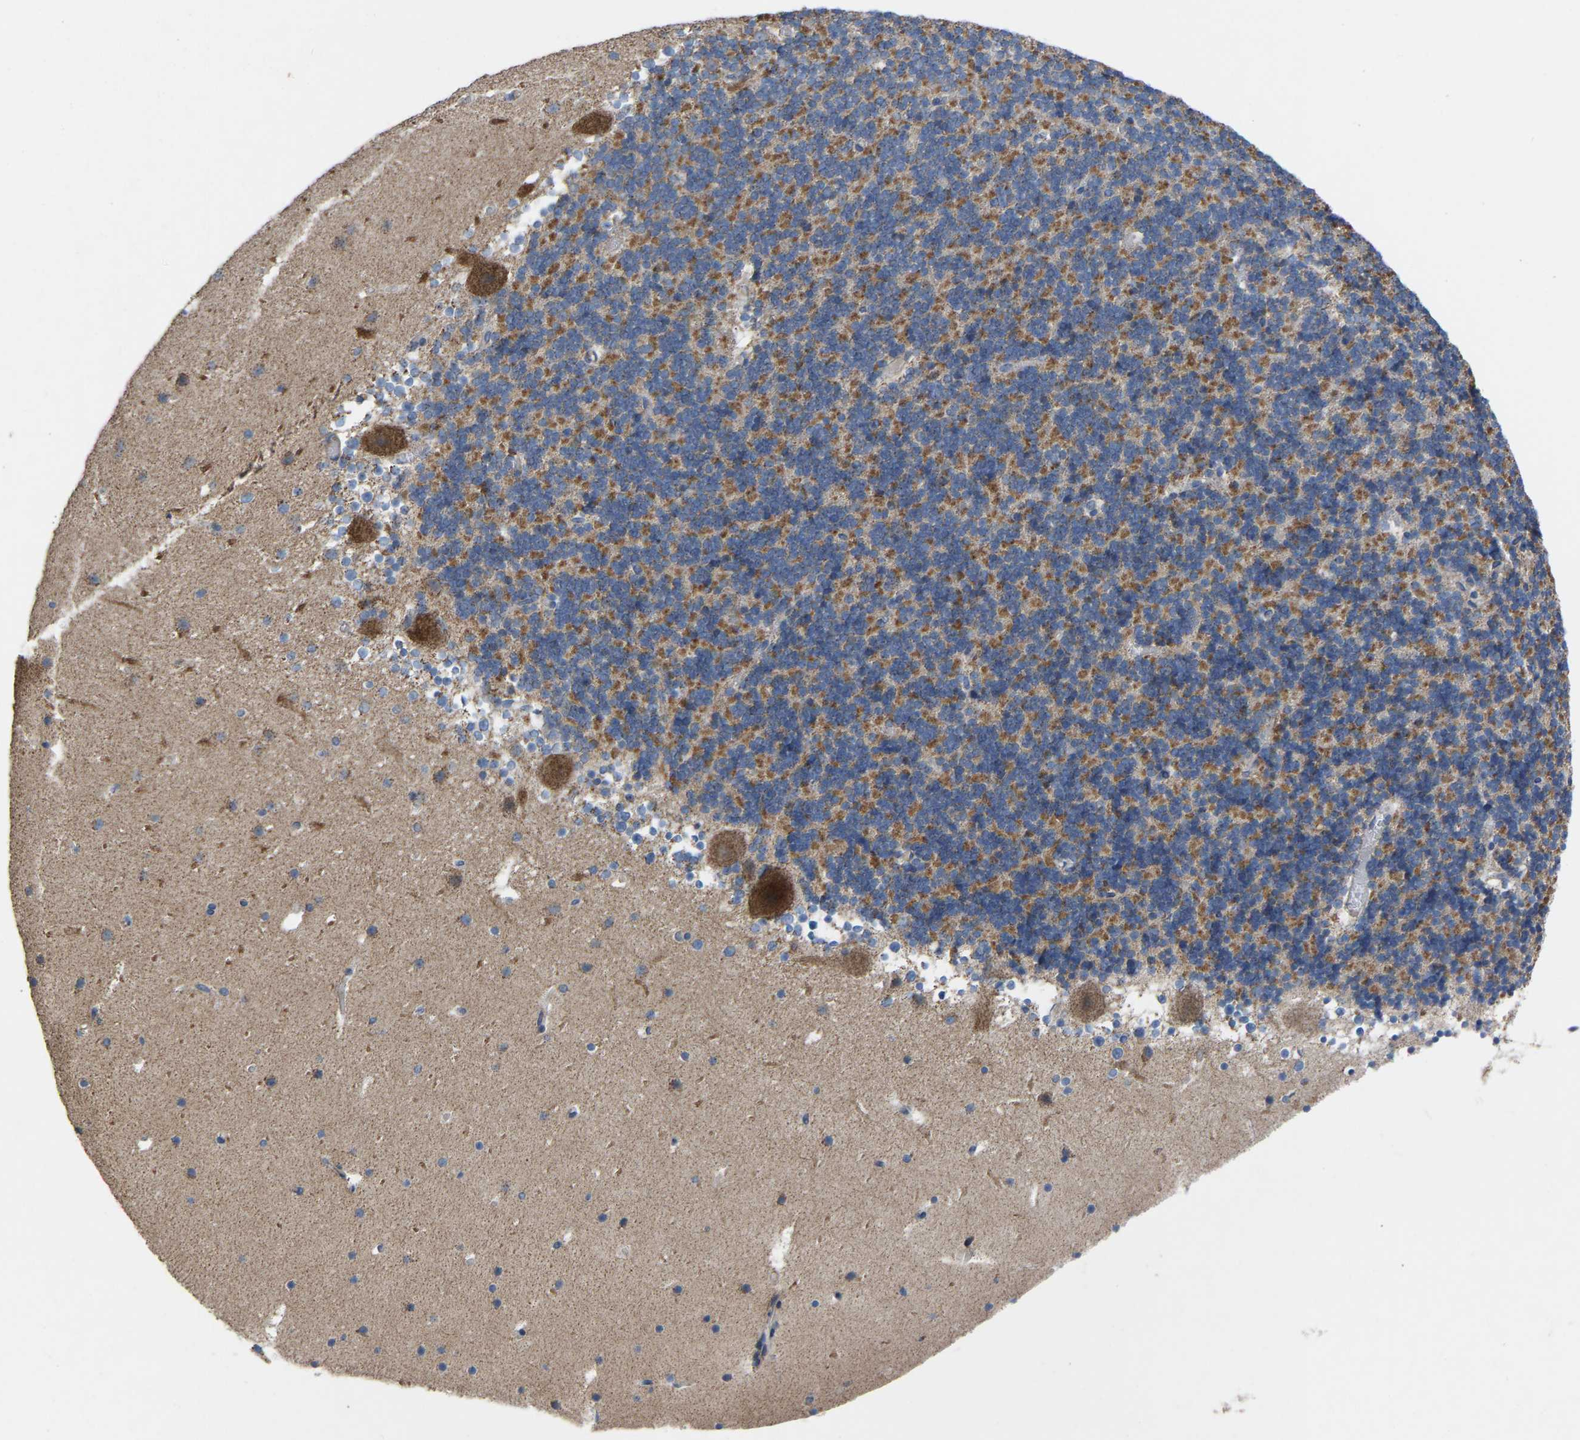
{"staining": {"intensity": "moderate", "quantity": ">75%", "location": "cytoplasmic/membranous"}, "tissue": "cerebellum", "cell_type": "Cells in granular layer", "image_type": "normal", "snomed": [{"axis": "morphology", "description": "Normal tissue, NOS"}, {"axis": "topography", "description": "Cerebellum"}], "caption": "A micrograph of human cerebellum stained for a protein exhibits moderate cytoplasmic/membranous brown staining in cells in granular layer. (IHC, brightfield microscopy, high magnification).", "gene": "BCL10", "patient": {"sex": "male", "age": 45}}